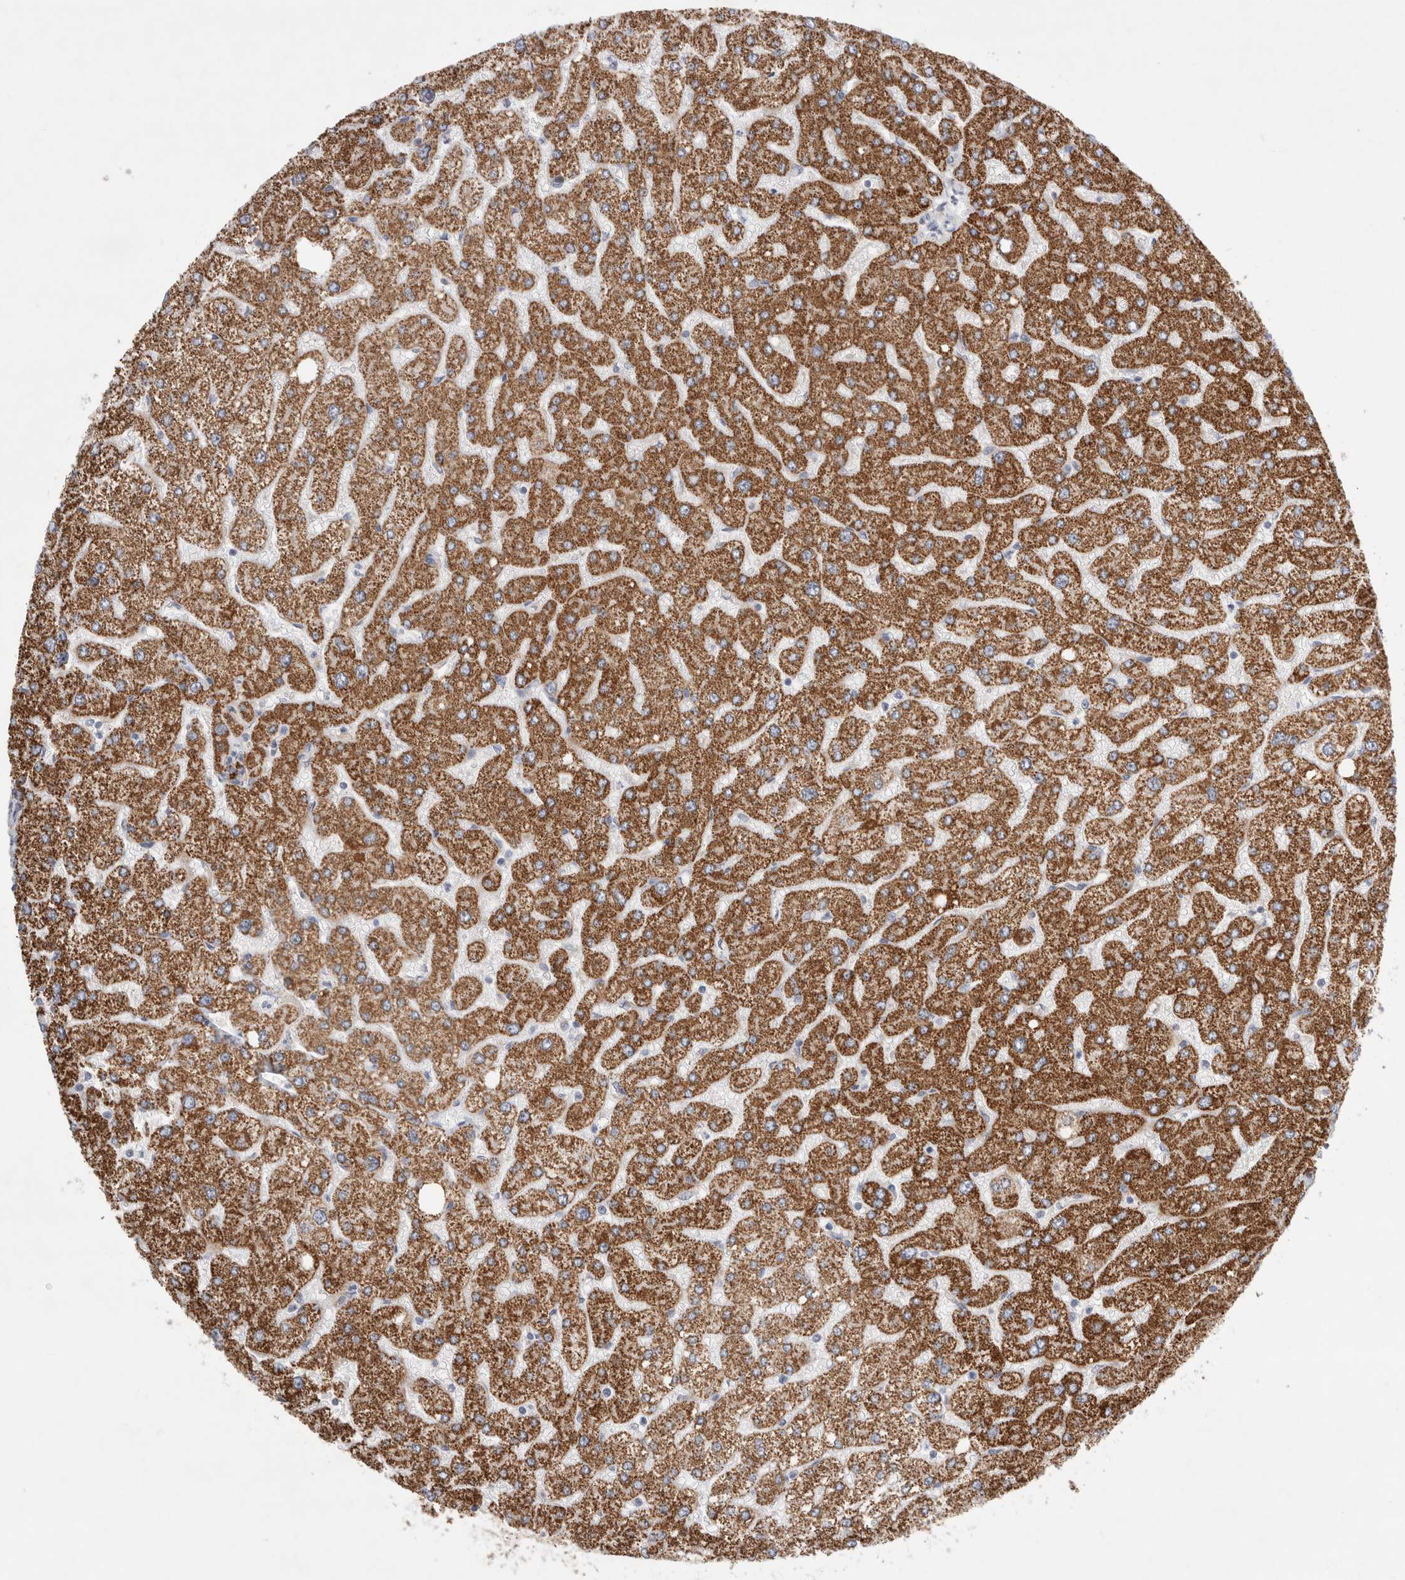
{"staining": {"intensity": "negative", "quantity": "none", "location": "none"}, "tissue": "liver", "cell_type": "Cholangiocytes", "image_type": "normal", "snomed": [{"axis": "morphology", "description": "Normal tissue, NOS"}, {"axis": "topography", "description": "Liver"}], "caption": "High magnification brightfield microscopy of benign liver stained with DAB (brown) and counterstained with hematoxylin (blue): cholangiocytes show no significant positivity.", "gene": "RBM12B", "patient": {"sex": "male", "age": 55}}